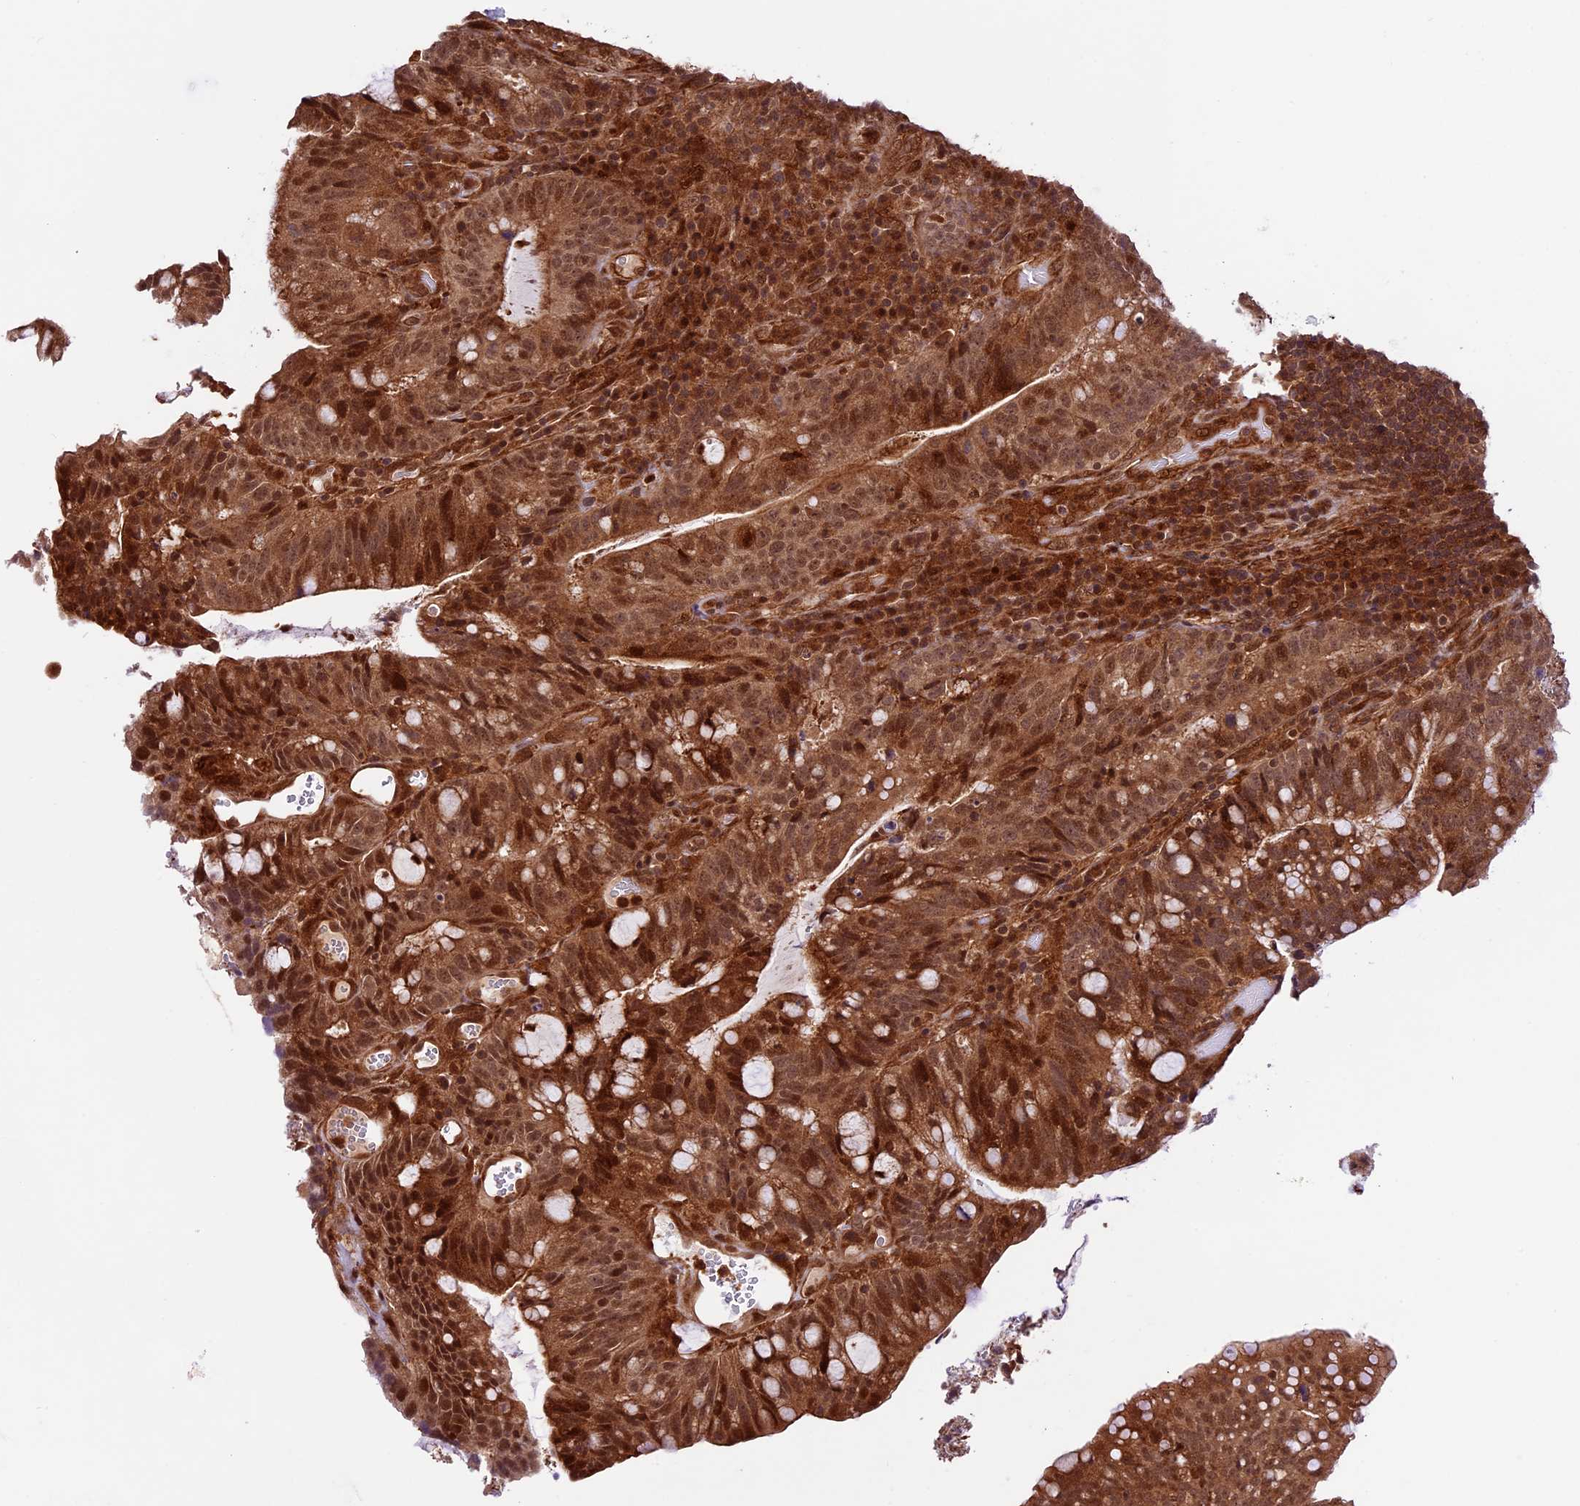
{"staining": {"intensity": "strong", "quantity": ">75%", "location": "cytoplasmic/membranous,nuclear"}, "tissue": "colorectal cancer", "cell_type": "Tumor cells", "image_type": "cancer", "snomed": [{"axis": "morphology", "description": "Adenocarcinoma, NOS"}, {"axis": "topography", "description": "Colon"}], "caption": "An image of colorectal cancer stained for a protein demonstrates strong cytoplasmic/membranous and nuclear brown staining in tumor cells.", "gene": "DHX38", "patient": {"sex": "female", "age": 66}}